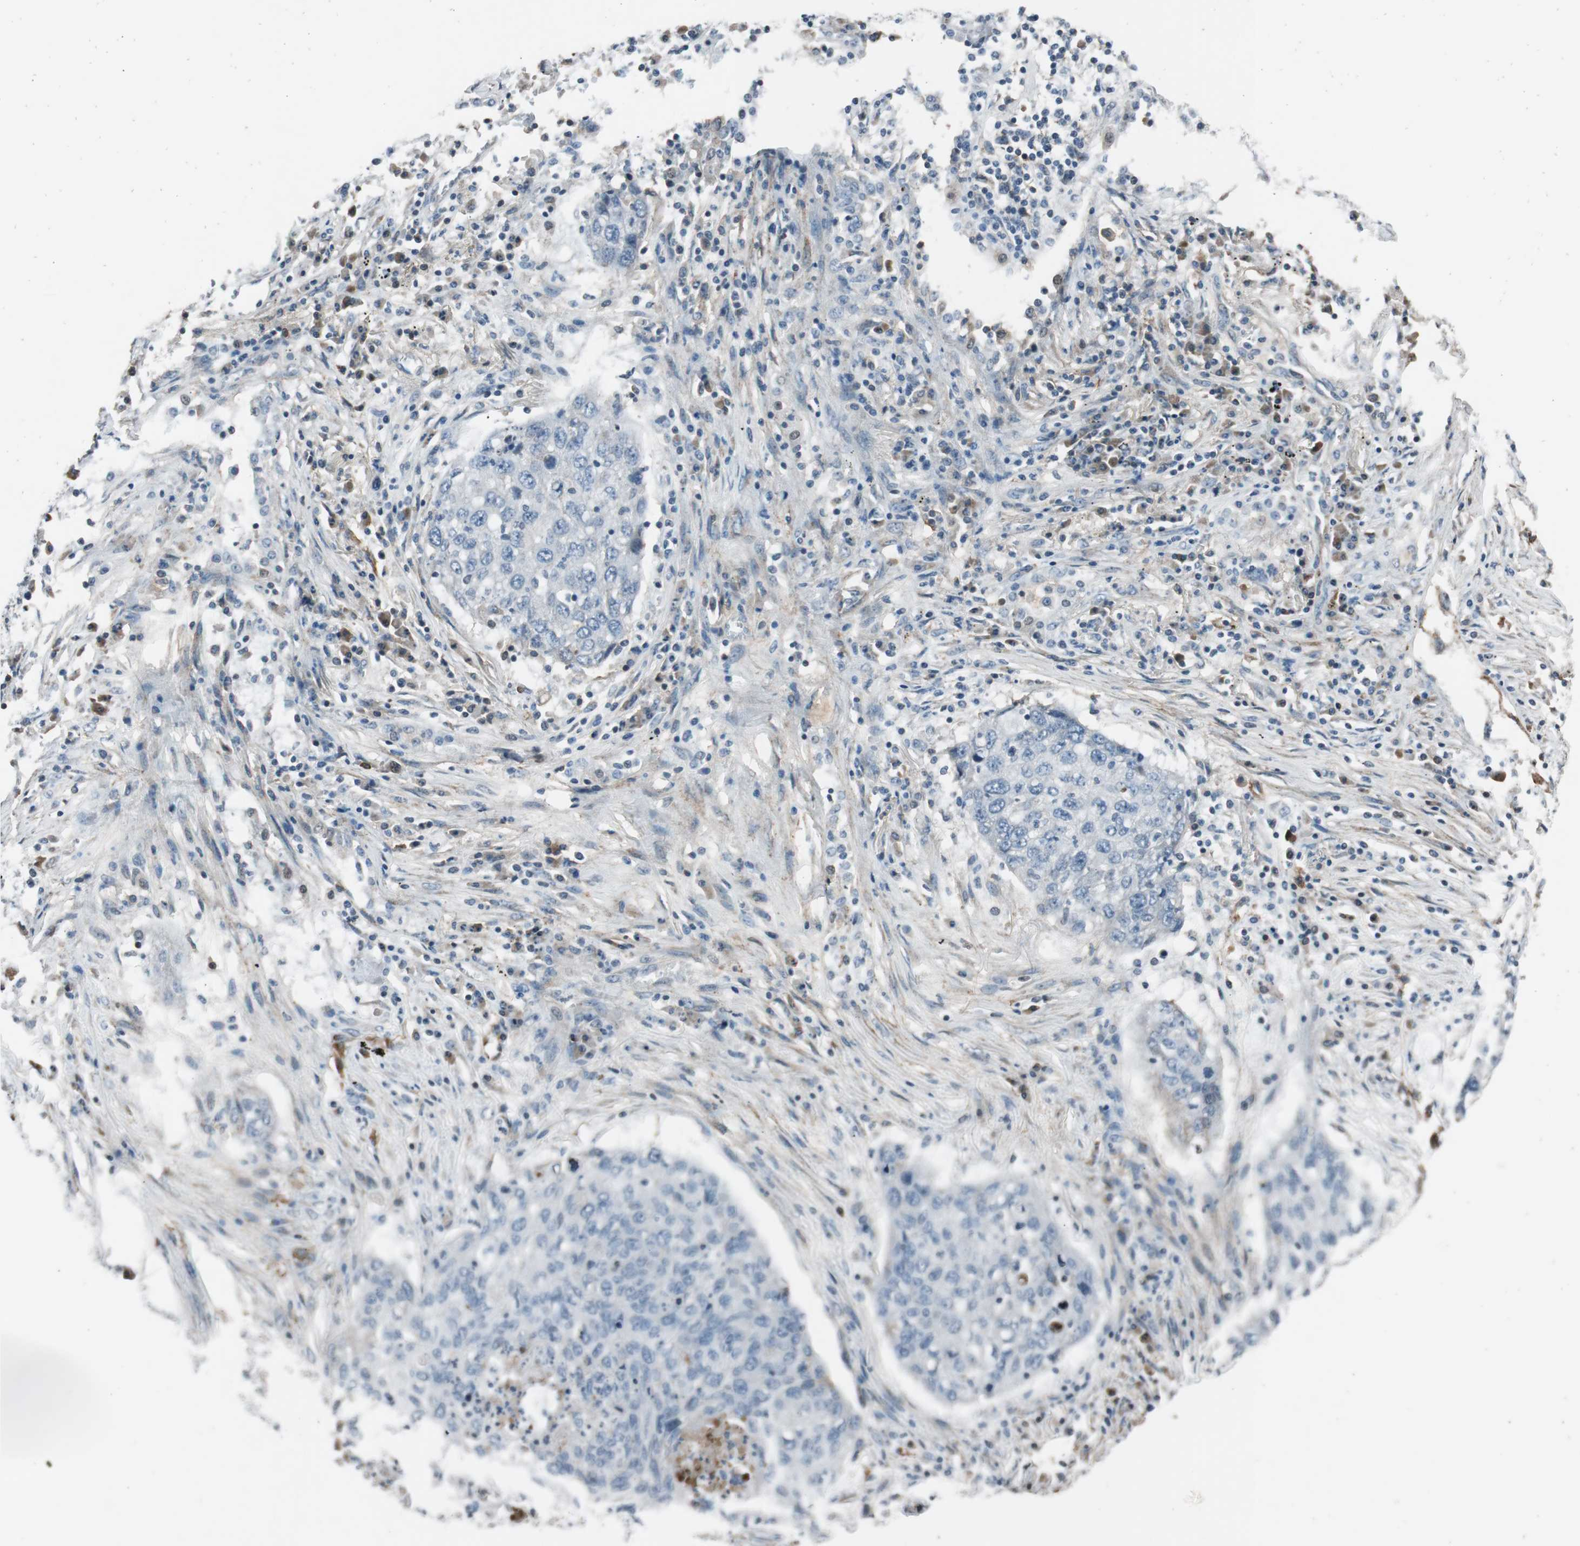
{"staining": {"intensity": "negative", "quantity": "none", "location": "none"}, "tissue": "lung cancer", "cell_type": "Tumor cells", "image_type": "cancer", "snomed": [{"axis": "morphology", "description": "Squamous cell carcinoma, NOS"}, {"axis": "topography", "description": "Lung"}], "caption": "High magnification brightfield microscopy of lung squamous cell carcinoma stained with DAB (brown) and counterstained with hematoxylin (blue): tumor cells show no significant expression.", "gene": "PDPN", "patient": {"sex": "female", "age": 63}}